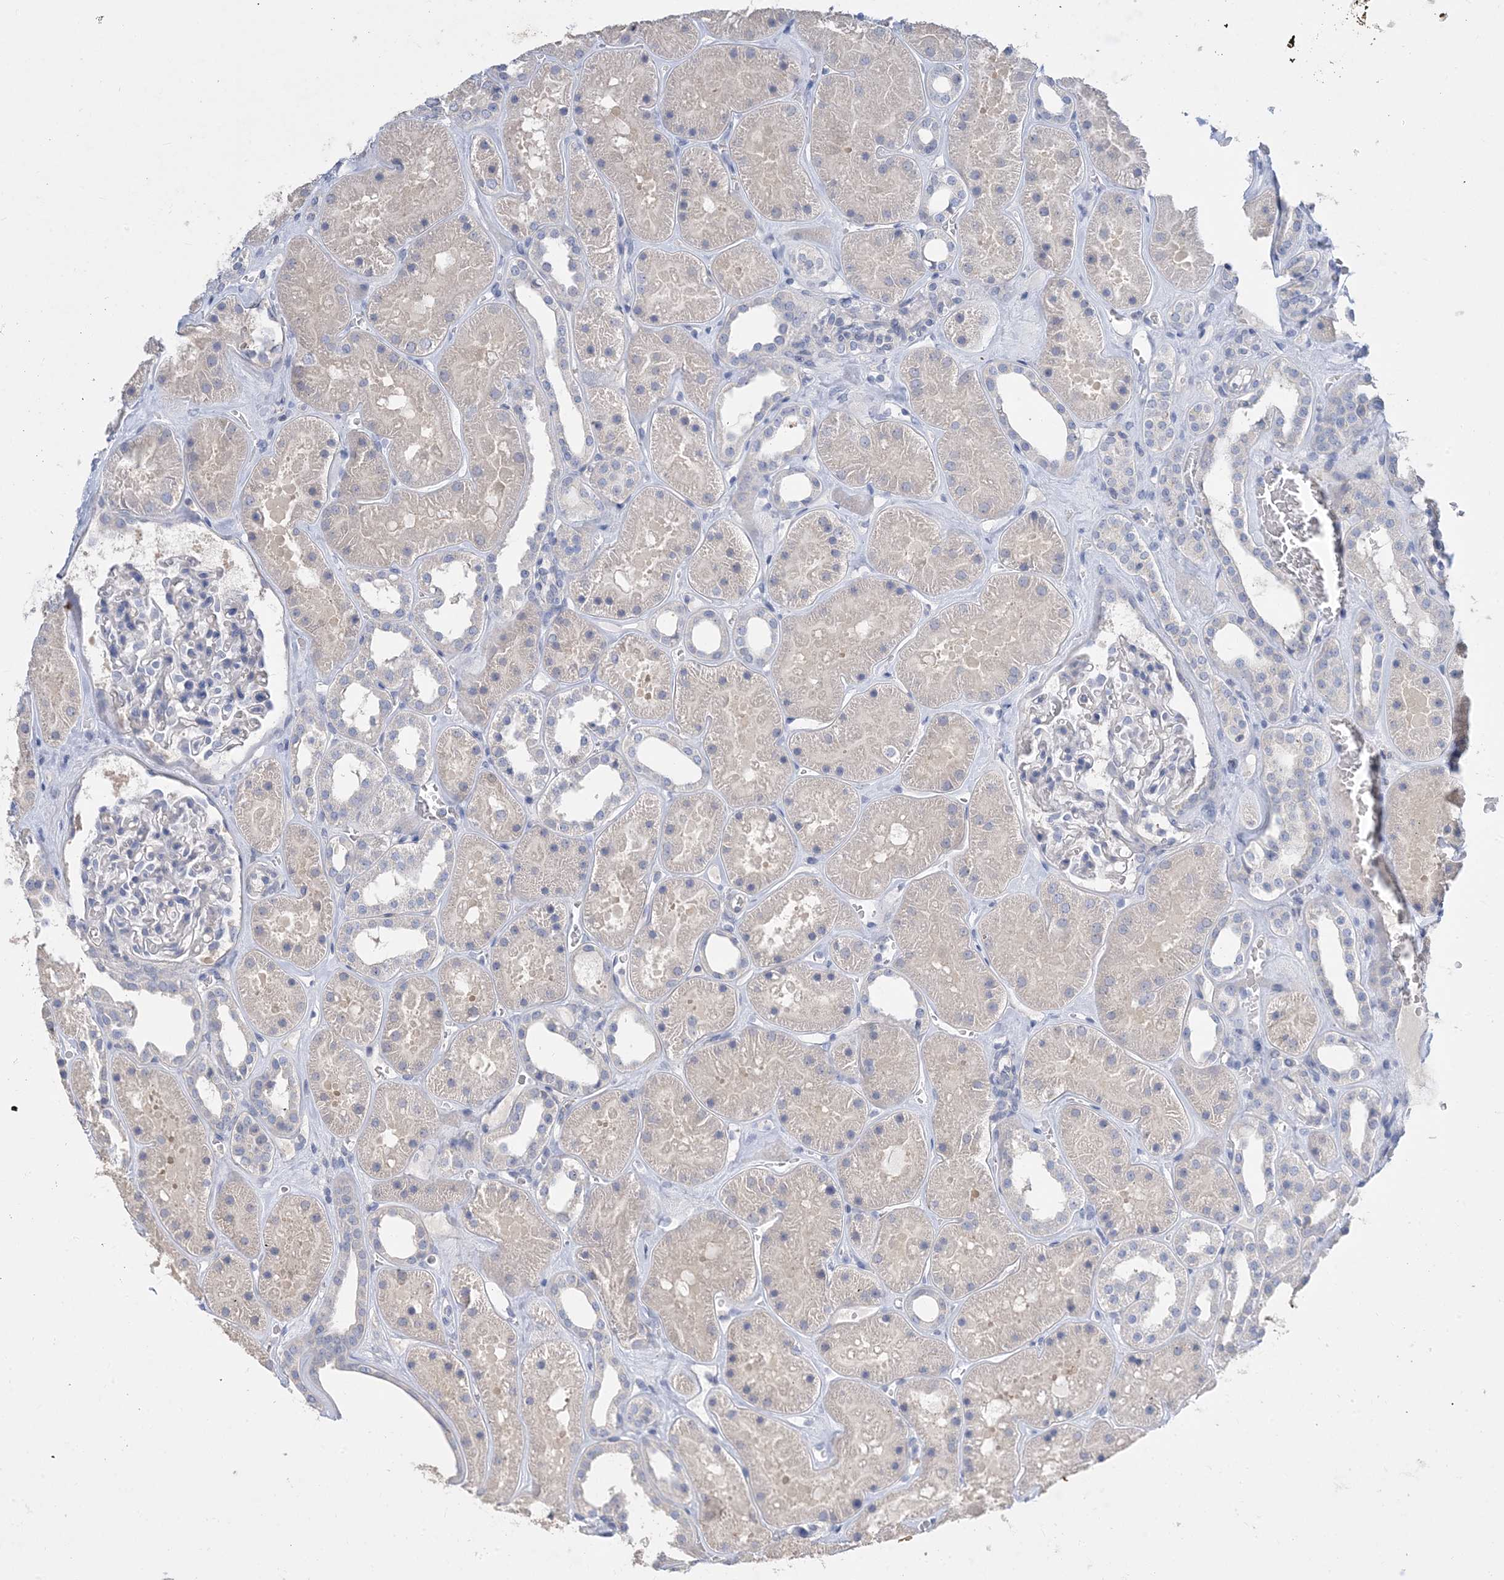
{"staining": {"intensity": "negative", "quantity": "none", "location": "none"}, "tissue": "kidney", "cell_type": "Cells in glomeruli", "image_type": "normal", "snomed": [{"axis": "morphology", "description": "Normal tissue, NOS"}, {"axis": "topography", "description": "Kidney"}], "caption": "Immunohistochemistry image of unremarkable kidney stained for a protein (brown), which reveals no staining in cells in glomeruli.", "gene": "KPRP", "patient": {"sex": "female", "age": 41}}